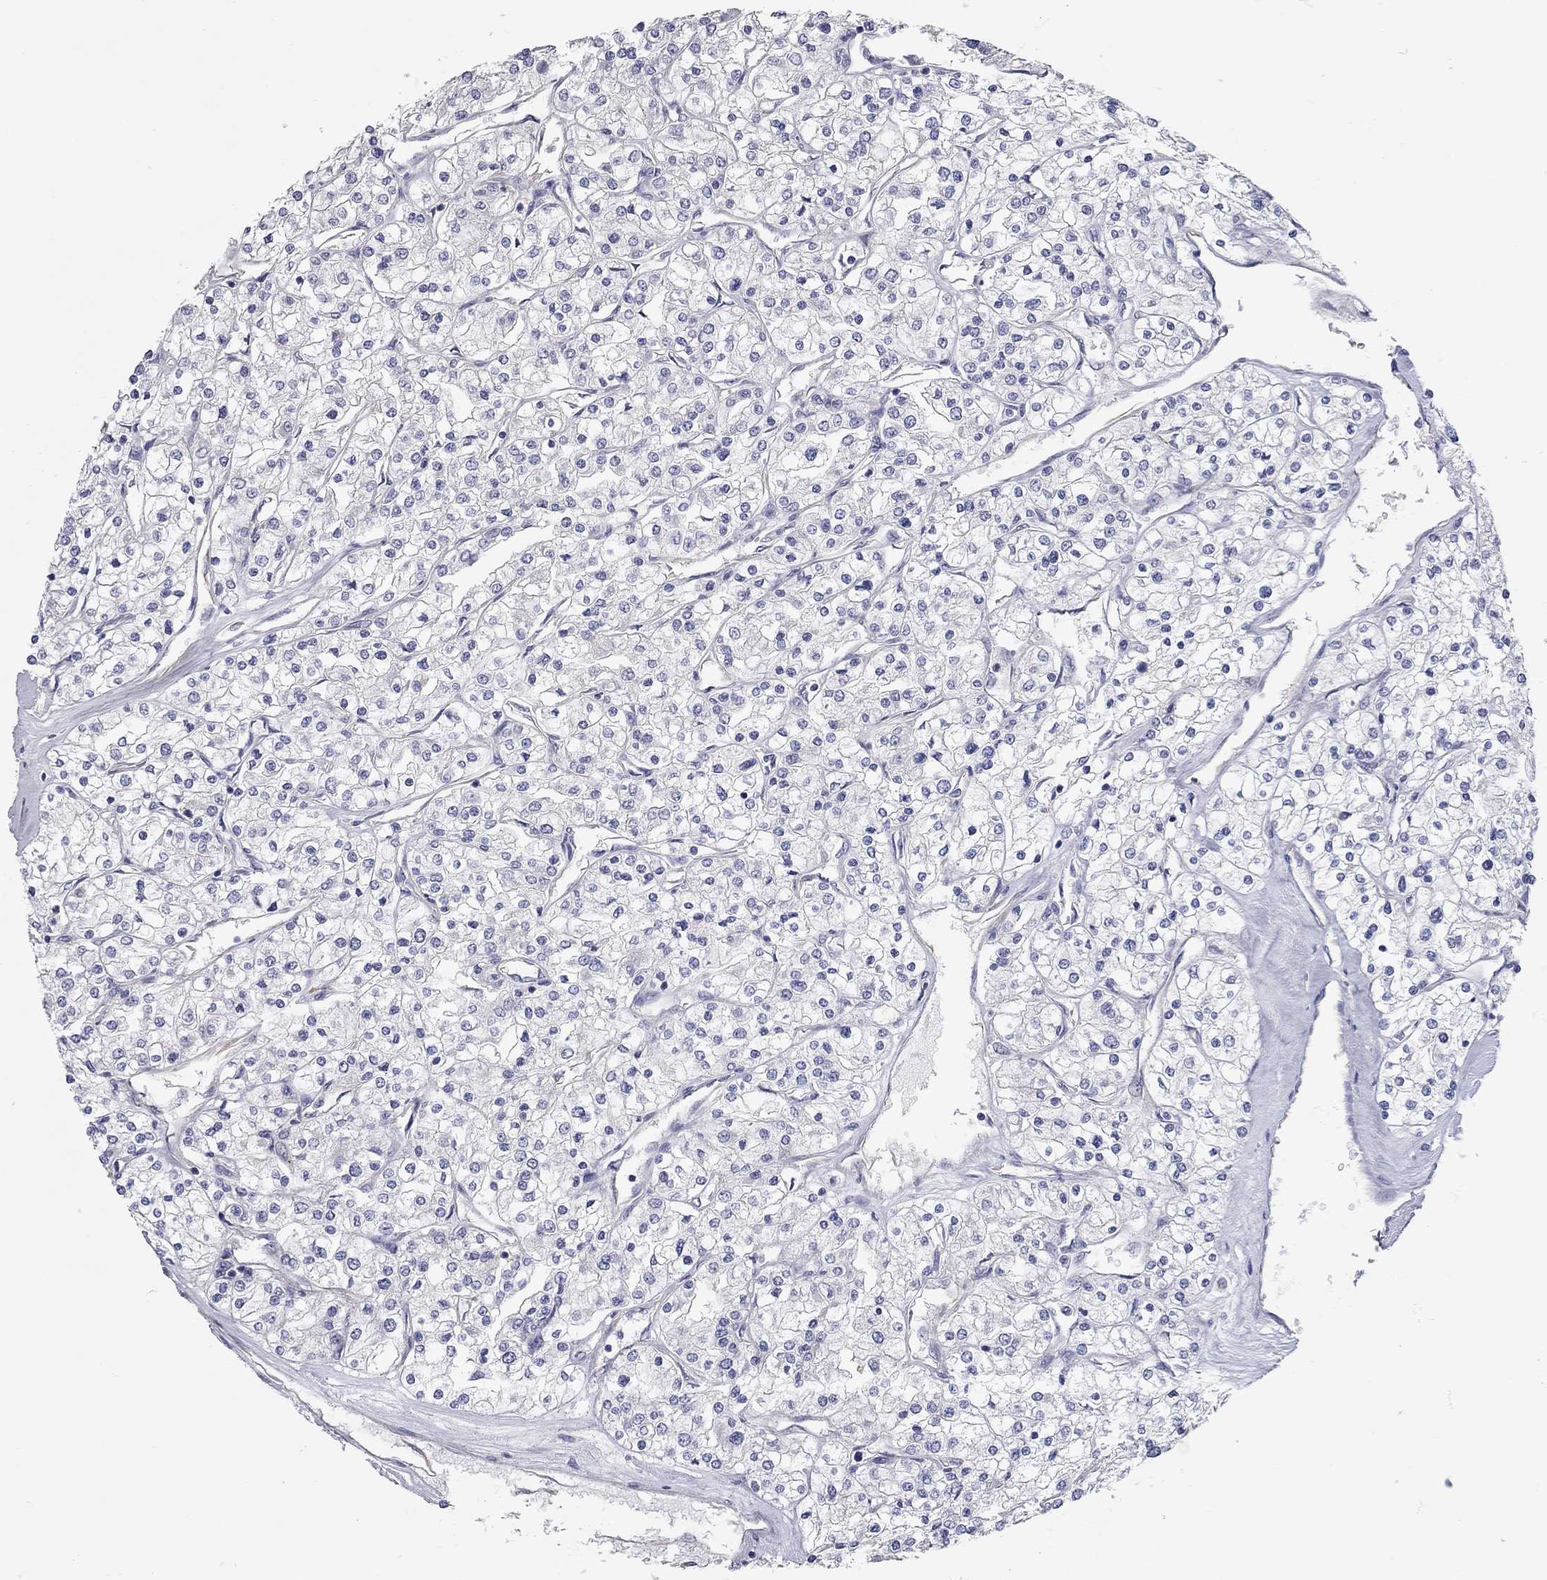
{"staining": {"intensity": "negative", "quantity": "none", "location": "none"}, "tissue": "renal cancer", "cell_type": "Tumor cells", "image_type": "cancer", "snomed": [{"axis": "morphology", "description": "Adenocarcinoma, NOS"}, {"axis": "topography", "description": "Kidney"}], "caption": "Tumor cells show no significant protein staining in renal cancer.", "gene": "C10orf90", "patient": {"sex": "male", "age": 80}}